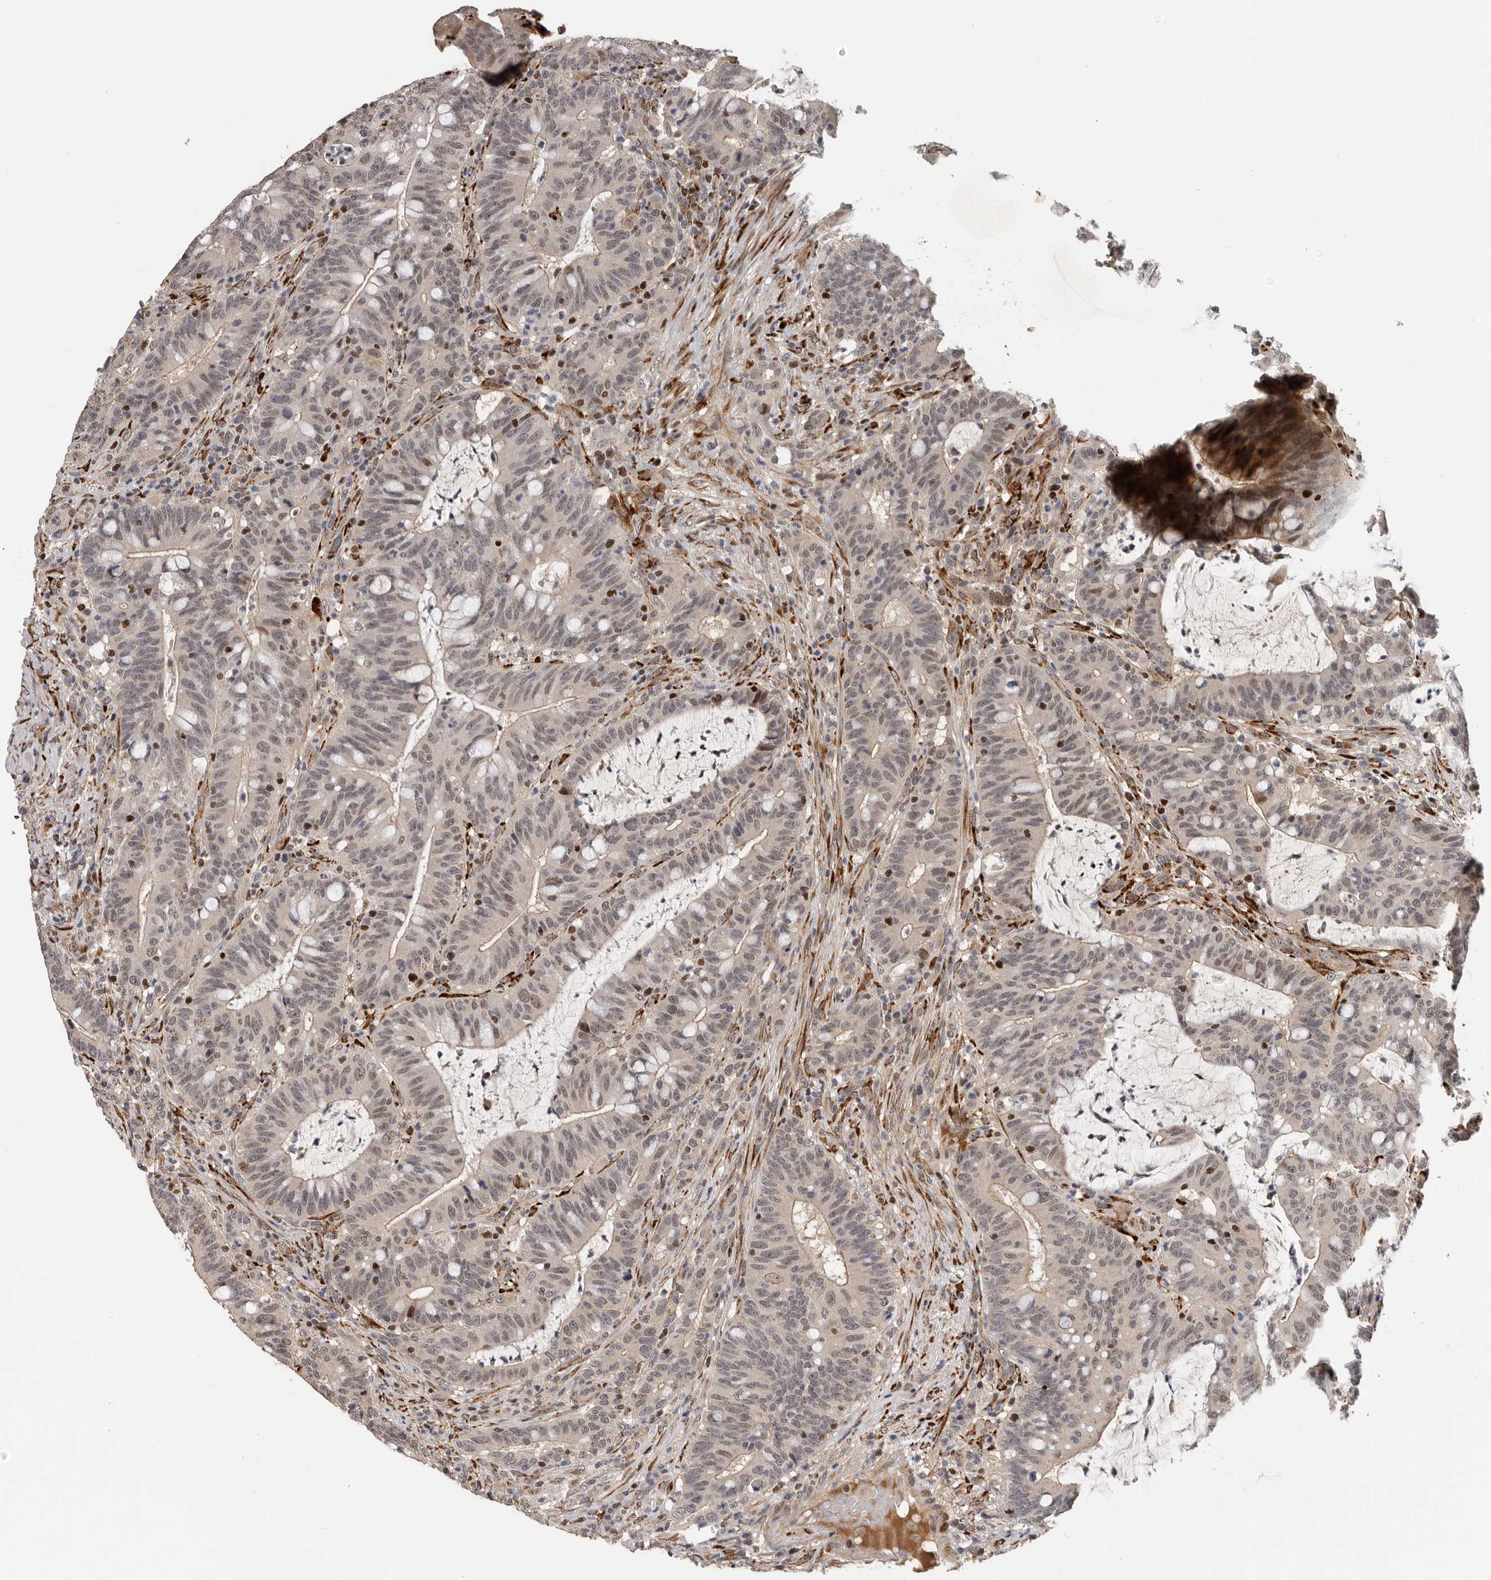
{"staining": {"intensity": "weak", "quantity": ">75%", "location": "nuclear"}, "tissue": "colorectal cancer", "cell_type": "Tumor cells", "image_type": "cancer", "snomed": [{"axis": "morphology", "description": "Adenocarcinoma, NOS"}, {"axis": "topography", "description": "Colon"}], "caption": "Human colorectal cancer stained with a brown dye exhibits weak nuclear positive positivity in about >75% of tumor cells.", "gene": "HENMT1", "patient": {"sex": "female", "age": 66}}